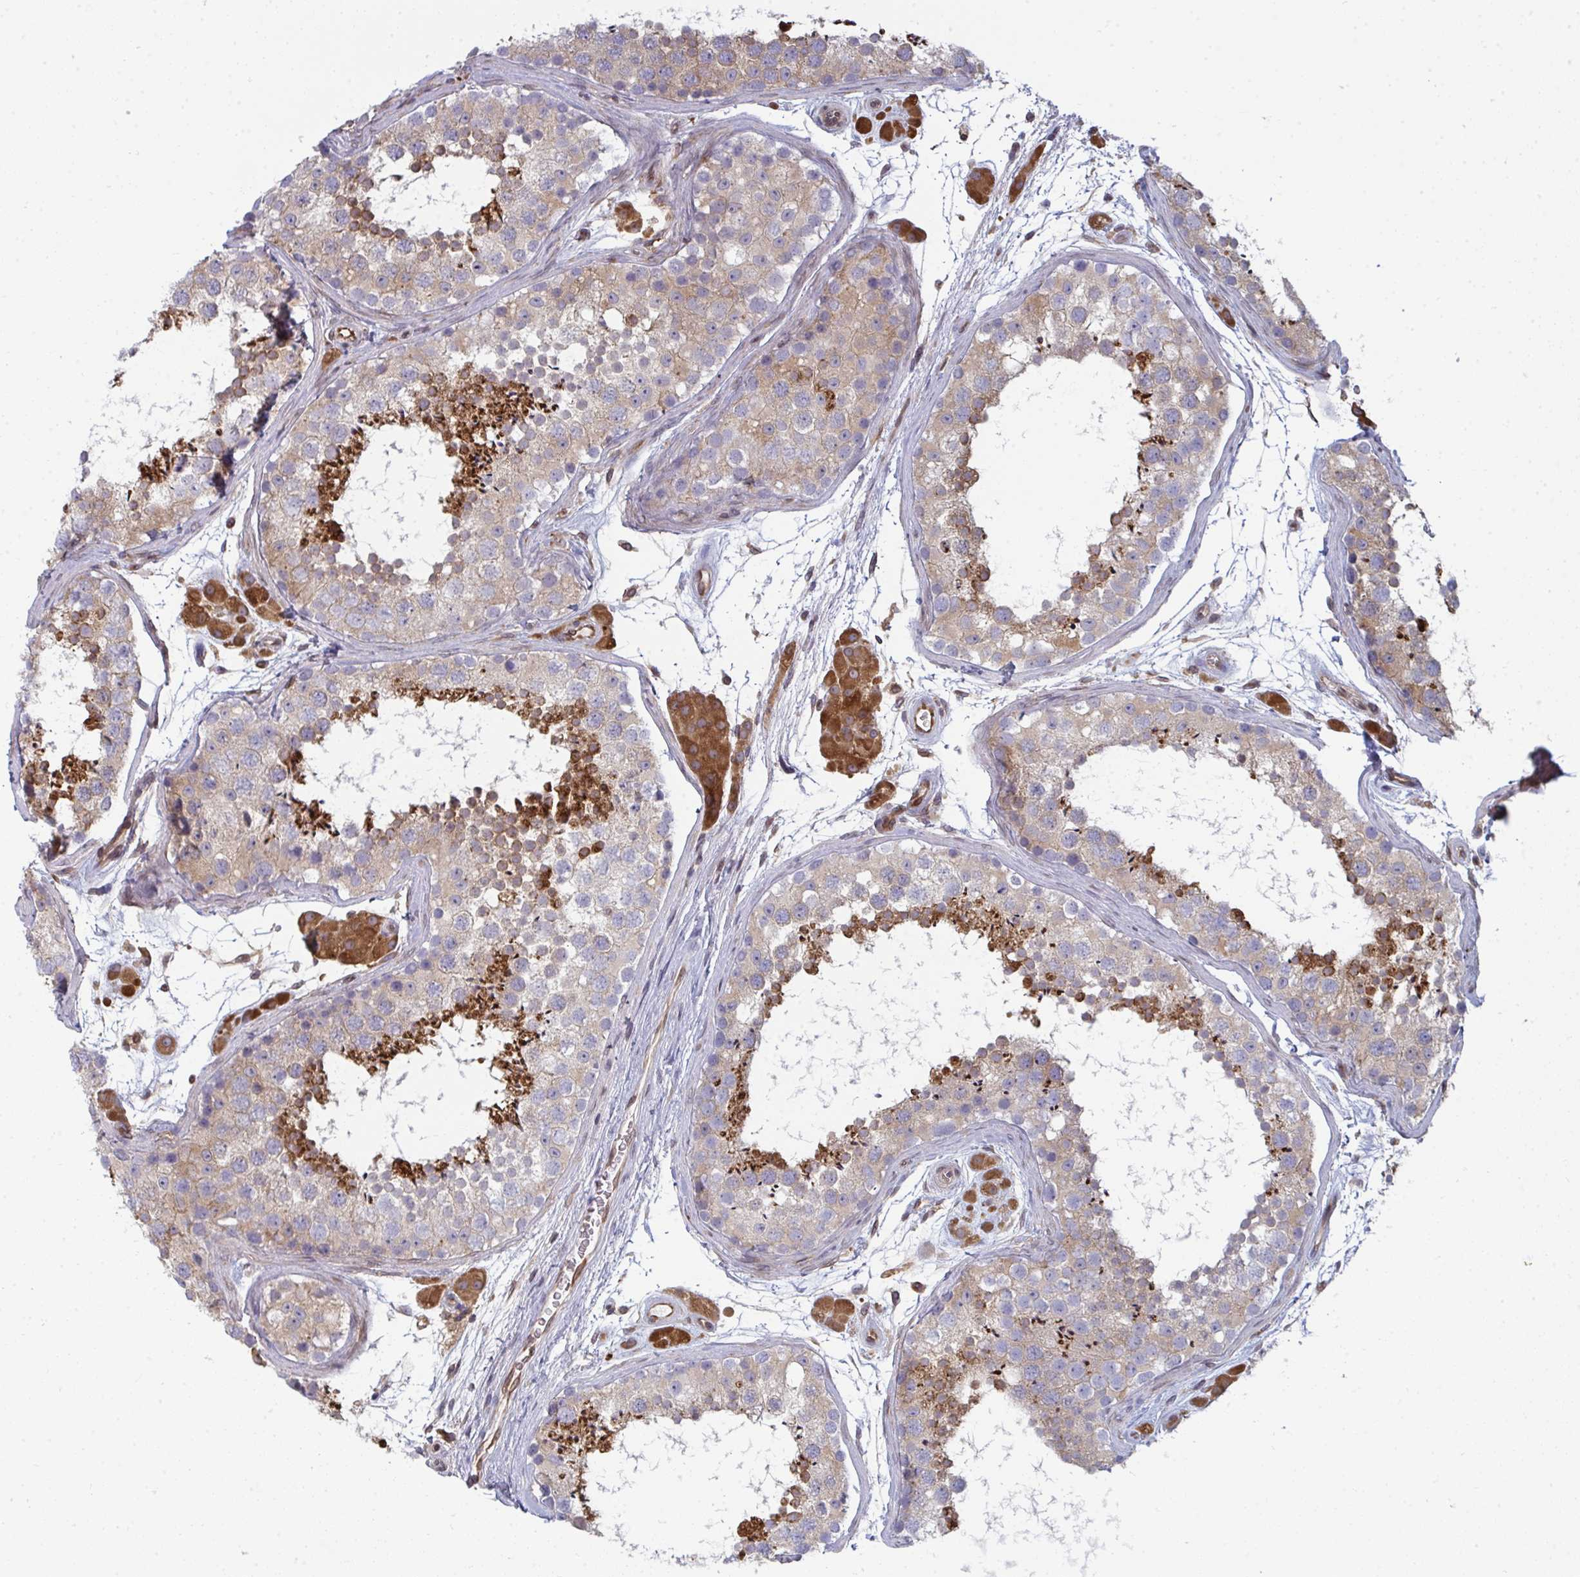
{"staining": {"intensity": "moderate", "quantity": "25%-75%", "location": "cytoplasmic/membranous"}, "tissue": "testis", "cell_type": "Cells in seminiferous ducts", "image_type": "normal", "snomed": [{"axis": "morphology", "description": "Normal tissue, NOS"}, {"axis": "topography", "description": "Testis"}], "caption": "Cells in seminiferous ducts show moderate cytoplasmic/membranous positivity in approximately 25%-75% of cells in normal testis. (DAB (3,3'-diaminobenzidine) = brown stain, brightfield microscopy at high magnification).", "gene": "LYSMD4", "patient": {"sex": "male", "age": 41}}